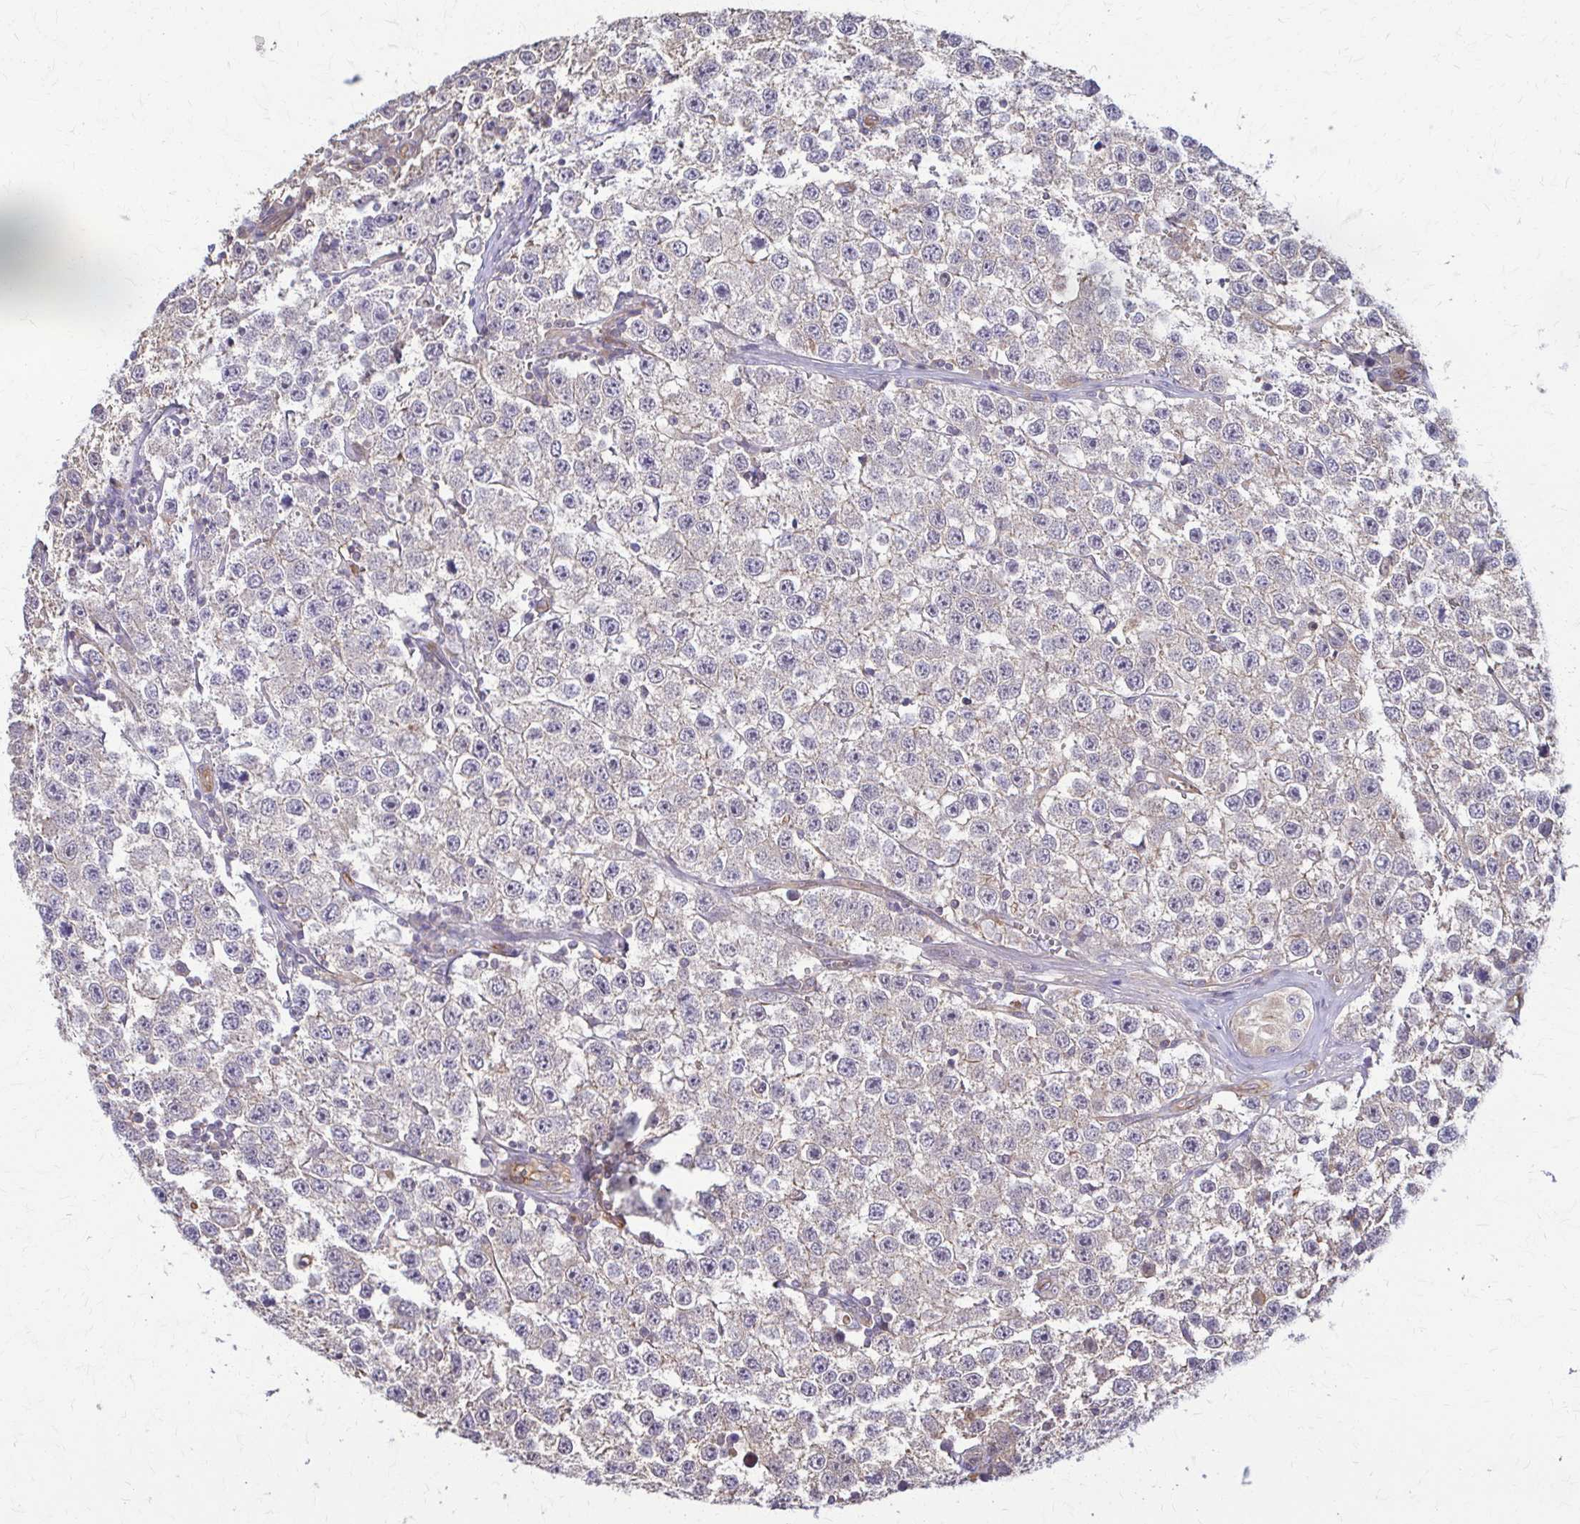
{"staining": {"intensity": "negative", "quantity": "none", "location": "none"}, "tissue": "testis cancer", "cell_type": "Tumor cells", "image_type": "cancer", "snomed": [{"axis": "morphology", "description": "Seminoma, NOS"}, {"axis": "topography", "description": "Testis"}], "caption": "Testis seminoma stained for a protein using immunohistochemistry (IHC) shows no positivity tumor cells.", "gene": "DSP", "patient": {"sex": "male", "age": 34}}